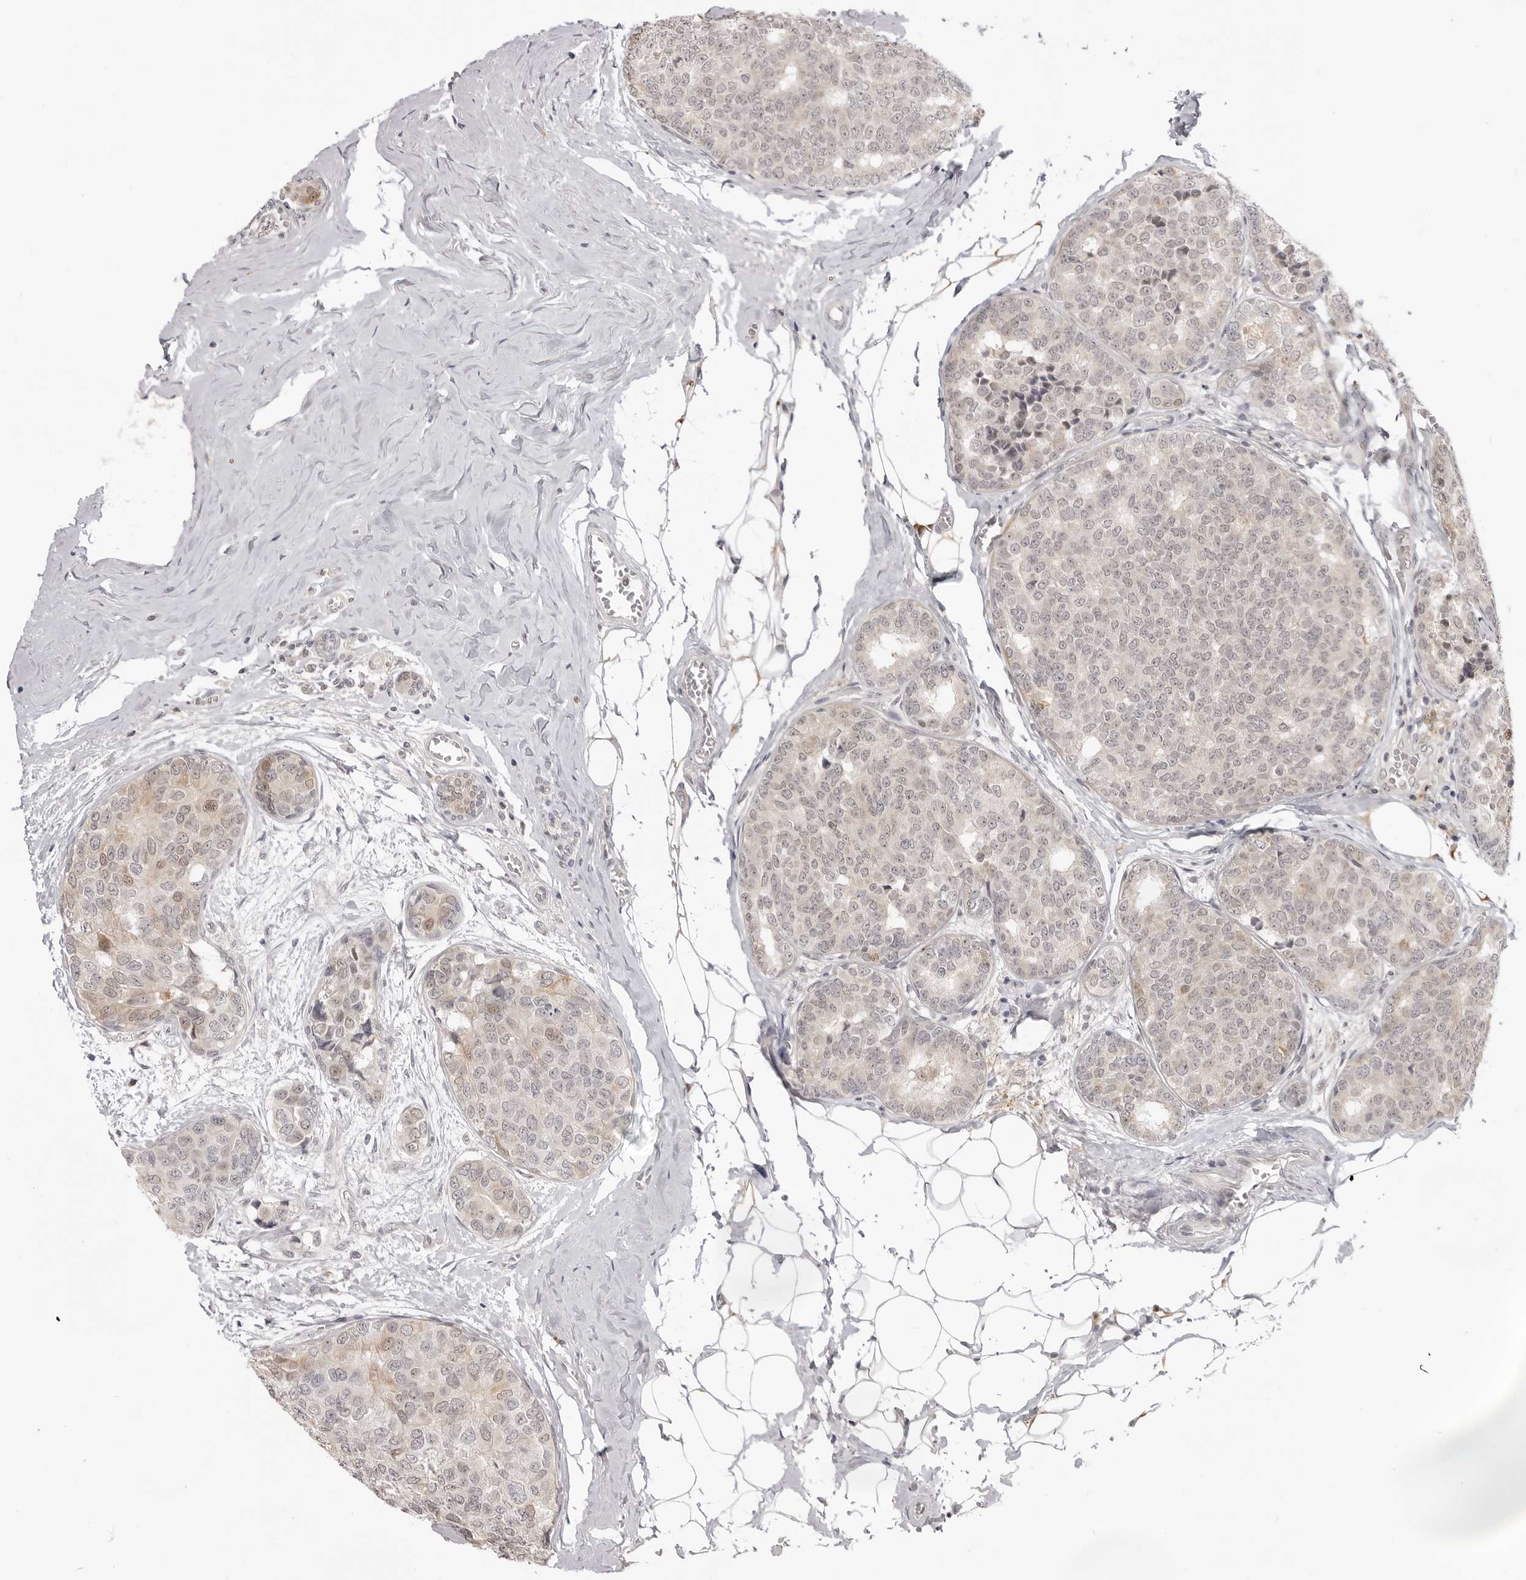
{"staining": {"intensity": "weak", "quantity": "25%-75%", "location": "nuclear"}, "tissue": "breast cancer", "cell_type": "Tumor cells", "image_type": "cancer", "snomed": [{"axis": "morphology", "description": "Normal tissue, NOS"}, {"axis": "morphology", "description": "Duct carcinoma"}, {"axis": "topography", "description": "Breast"}], "caption": "Immunohistochemistry (IHC) of breast cancer (intraductal carcinoma) reveals low levels of weak nuclear expression in approximately 25%-75% of tumor cells. (DAB (3,3'-diaminobenzidine) IHC with brightfield microscopy, high magnification).", "gene": "SRGAP2", "patient": {"sex": "female", "age": 43}}